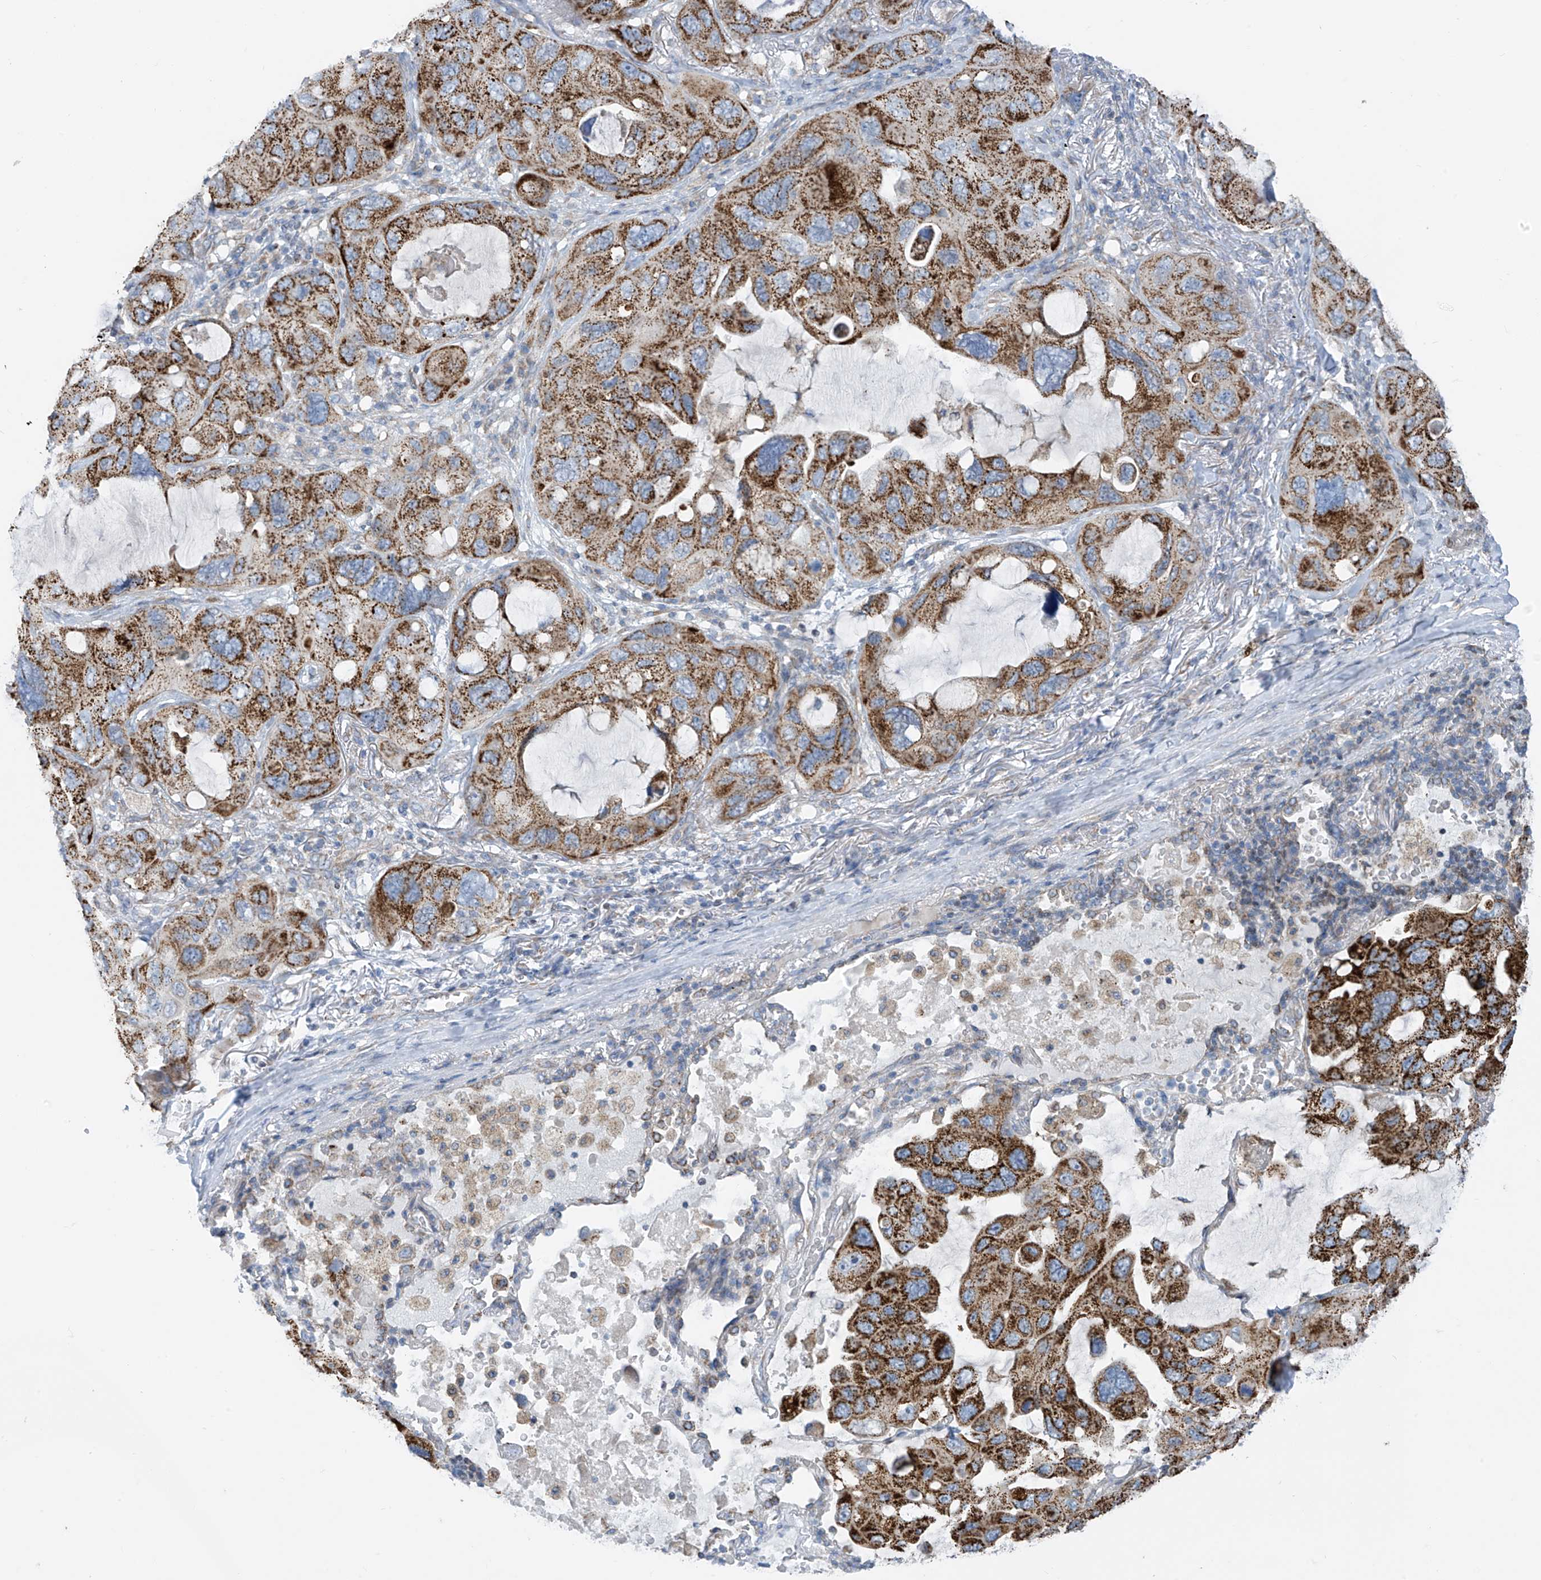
{"staining": {"intensity": "moderate", "quantity": ">75%", "location": "cytoplasmic/membranous"}, "tissue": "lung cancer", "cell_type": "Tumor cells", "image_type": "cancer", "snomed": [{"axis": "morphology", "description": "Squamous cell carcinoma, NOS"}, {"axis": "topography", "description": "Lung"}], "caption": "Lung squamous cell carcinoma stained for a protein displays moderate cytoplasmic/membranous positivity in tumor cells.", "gene": "EOMES", "patient": {"sex": "female", "age": 73}}